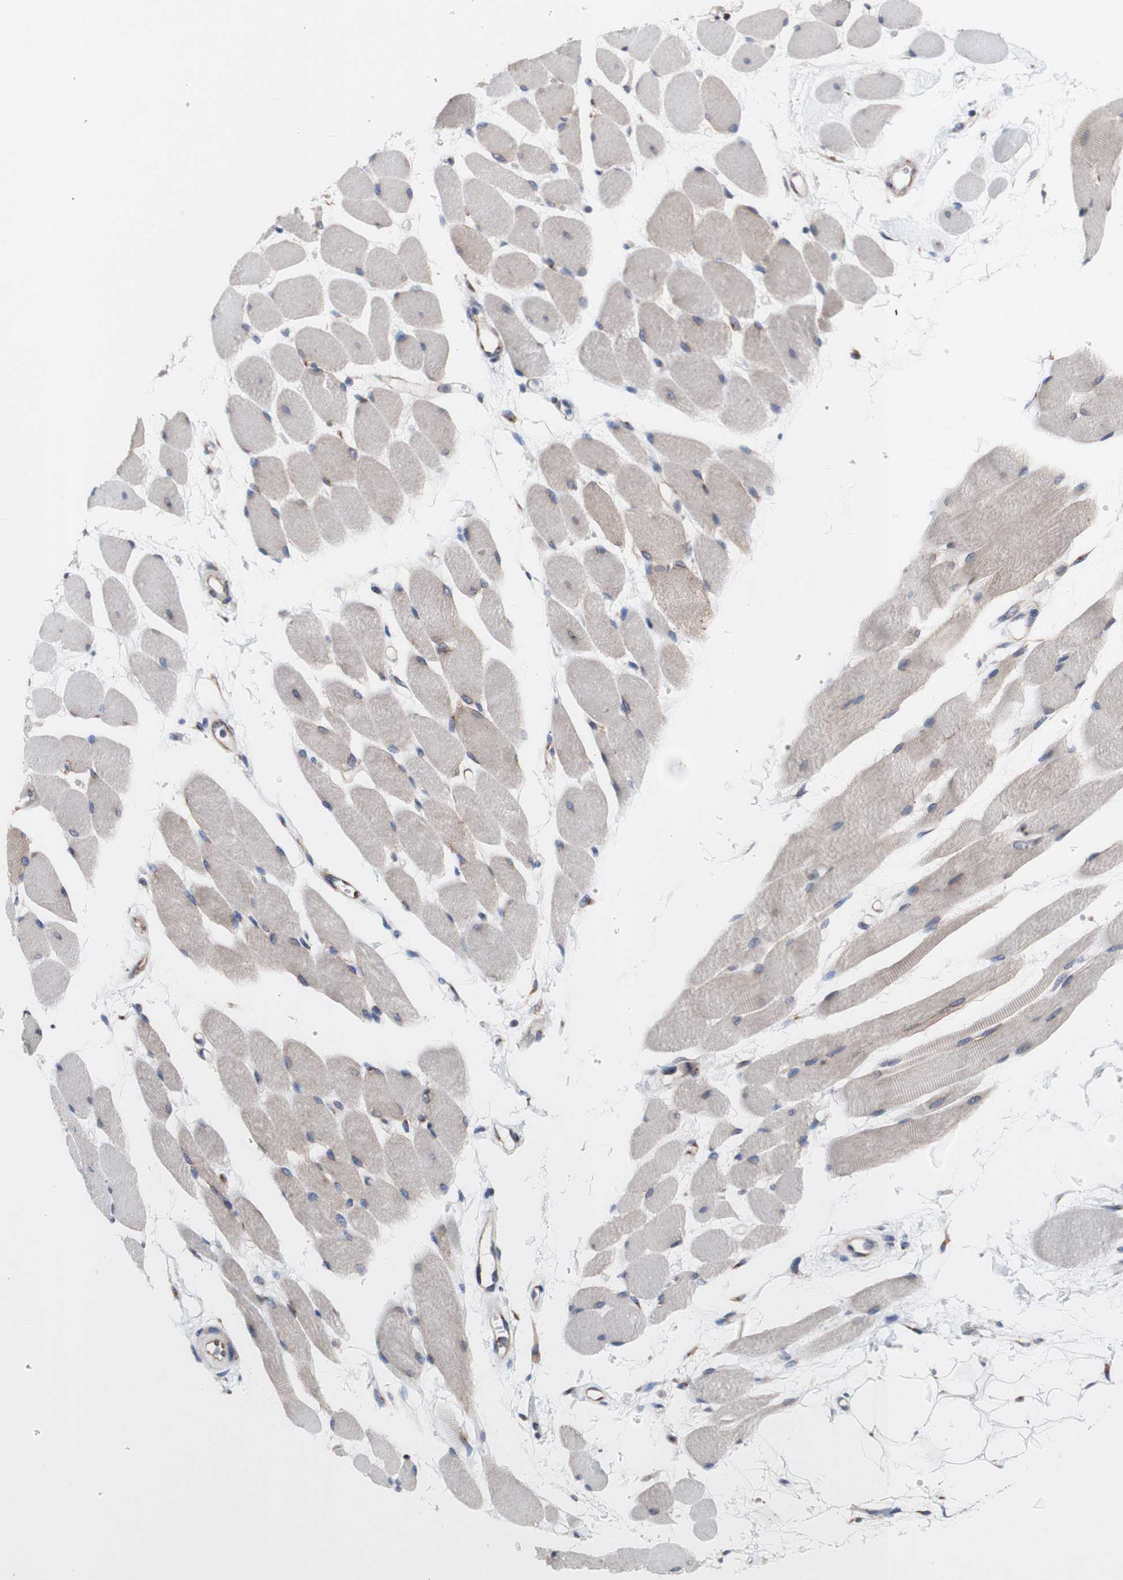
{"staining": {"intensity": "weak", "quantity": ">75%", "location": "cytoplasmic/membranous"}, "tissue": "skeletal muscle", "cell_type": "Myocytes", "image_type": "normal", "snomed": [{"axis": "morphology", "description": "Normal tissue, NOS"}, {"axis": "topography", "description": "Skeletal muscle"}, {"axis": "topography", "description": "Peripheral nerve tissue"}], "caption": "High-power microscopy captured an immunohistochemistry image of normal skeletal muscle, revealing weak cytoplasmic/membranous staining in about >75% of myocytes.", "gene": "LRIG3", "patient": {"sex": "female", "age": 84}}